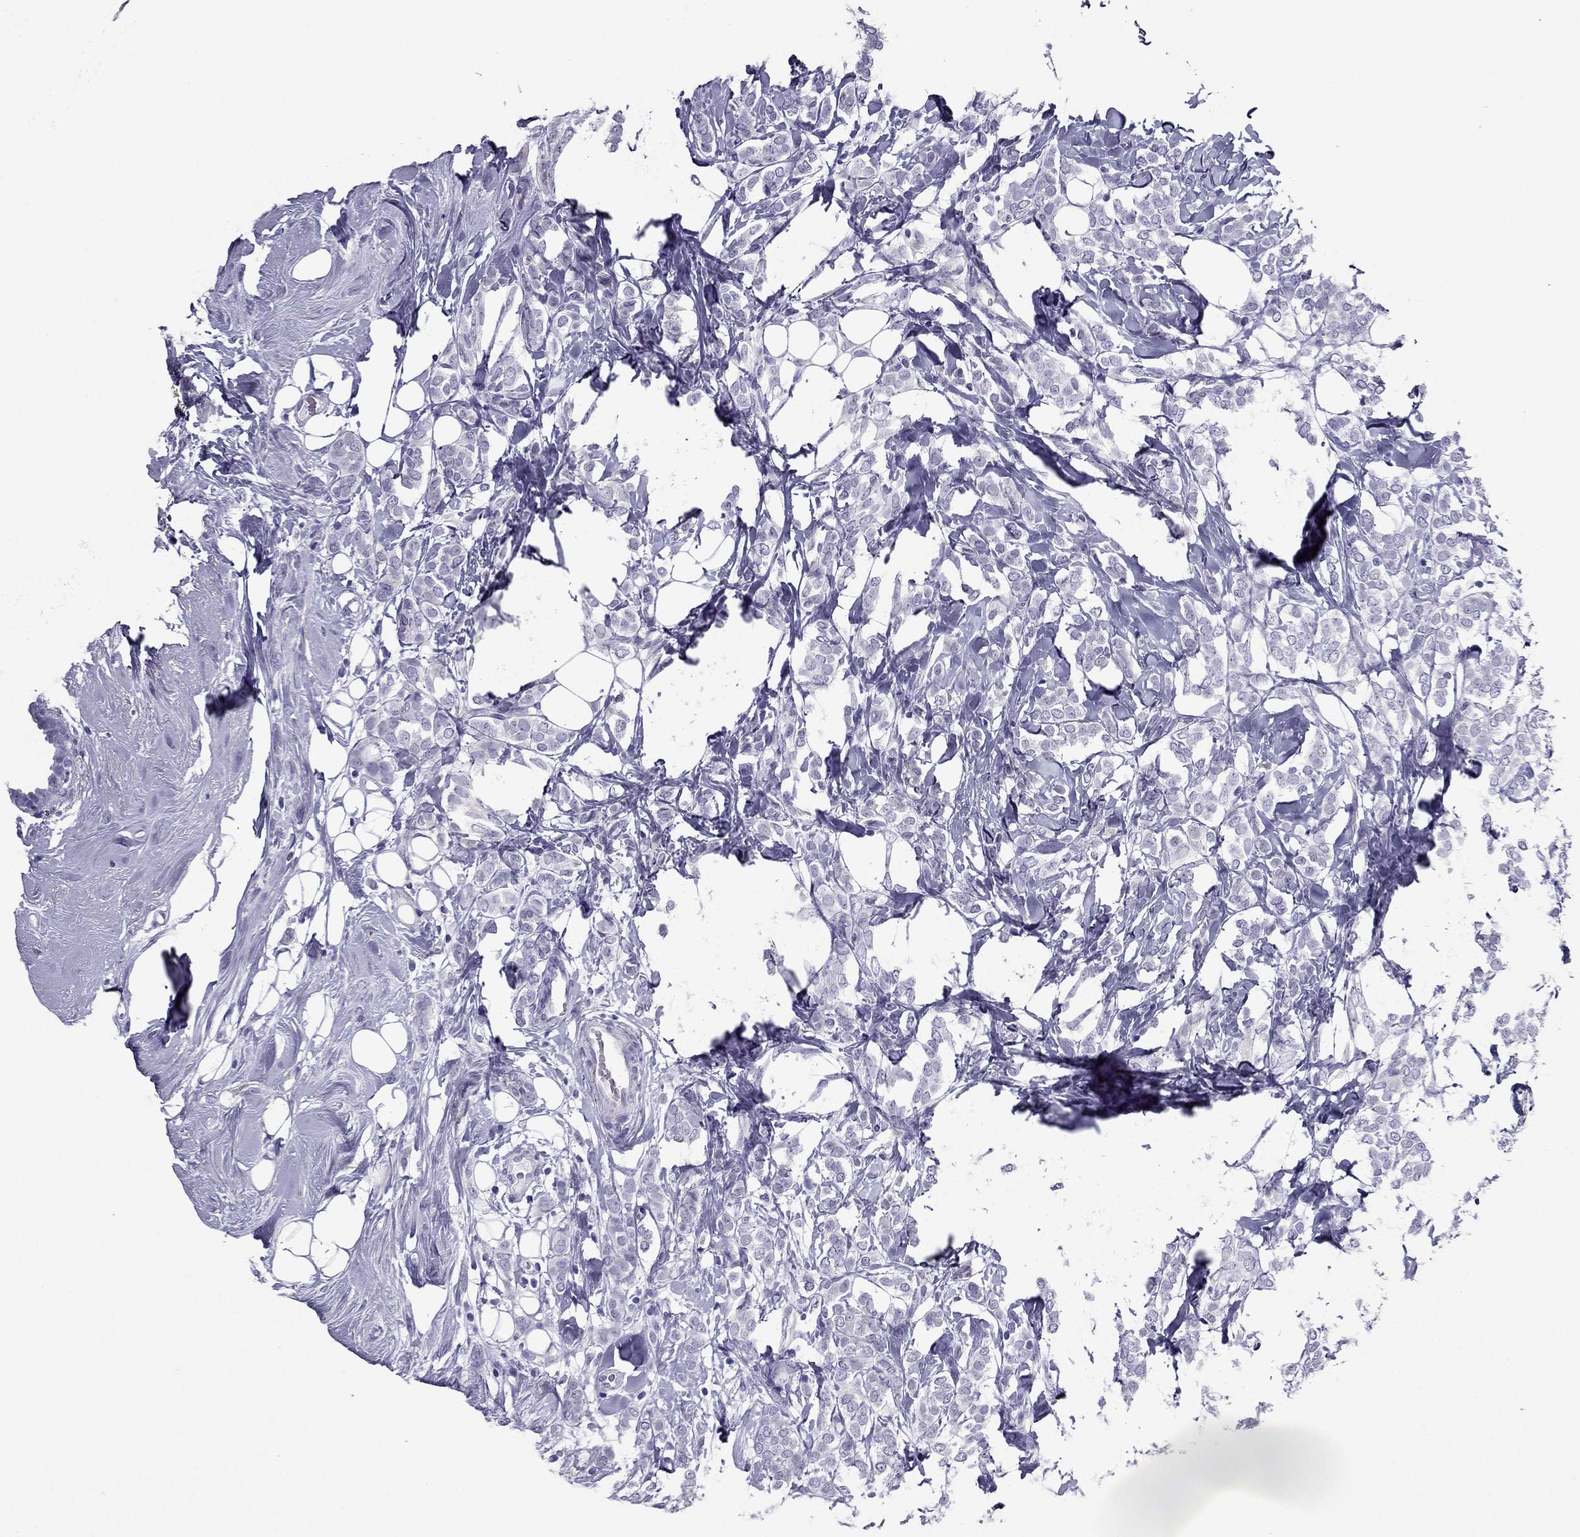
{"staining": {"intensity": "negative", "quantity": "none", "location": "none"}, "tissue": "breast cancer", "cell_type": "Tumor cells", "image_type": "cancer", "snomed": [{"axis": "morphology", "description": "Lobular carcinoma"}, {"axis": "topography", "description": "Breast"}], "caption": "Immunohistochemistry of human breast cancer reveals no staining in tumor cells.", "gene": "PDE6A", "patient": {"sex": "female", "age": 49}}